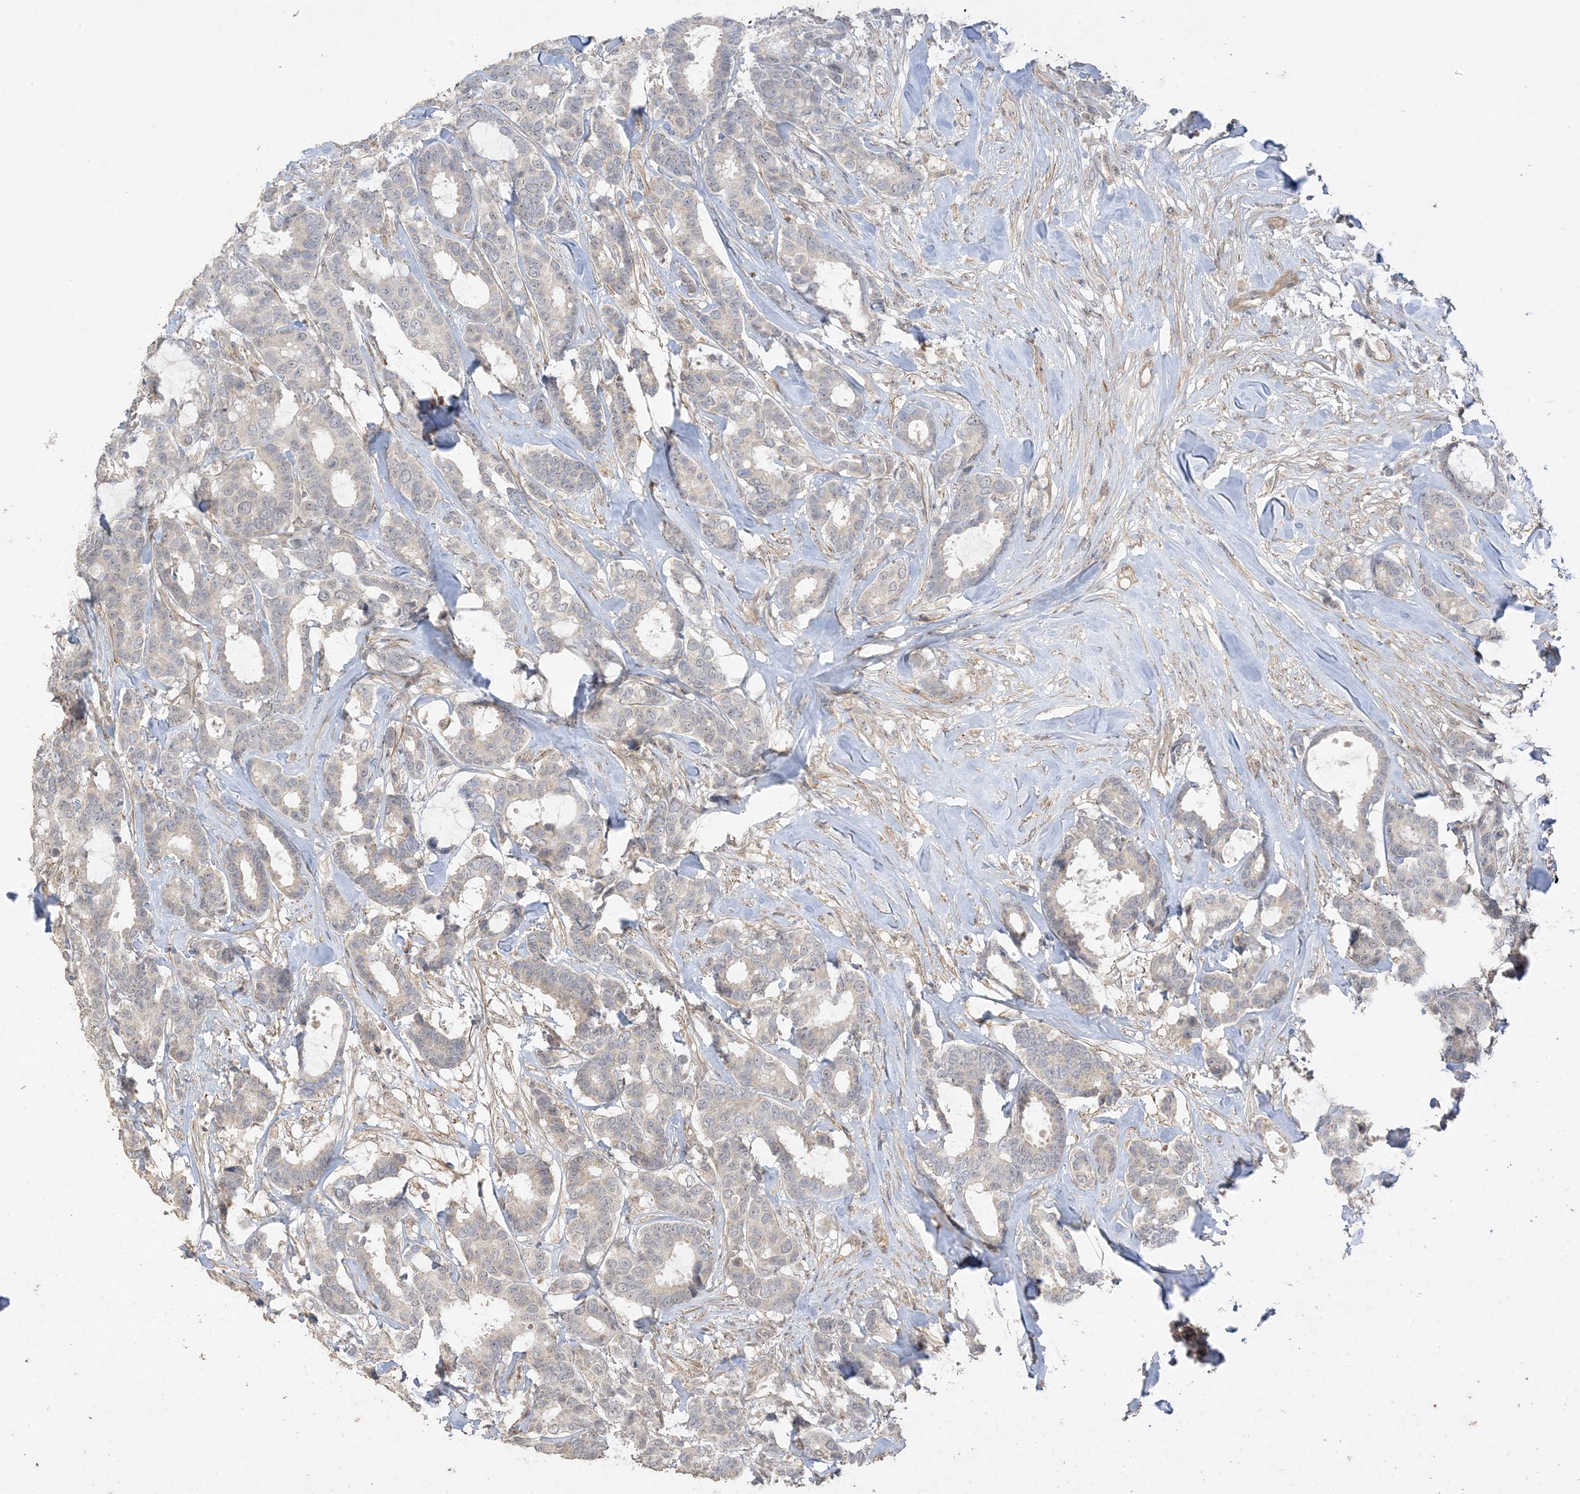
{"staining": {"intensity": "weak", "quantity": "<25%", "location": "nuclear"}, "tissue": "breast cancer", "cell_type": "Tumor cells", "image_type": "cancer", "snomed": [{"axis": "morphology", "description": "Duct carcinoma"}, {"axis": "topography", "description": "Breast"}], "caption": "Photomicrograph shows no significant protein expression in tumor cells of intraductal carcinoma (breast).", "gene": "DDX18", "patient": {"sex": "female", "age": 87}}